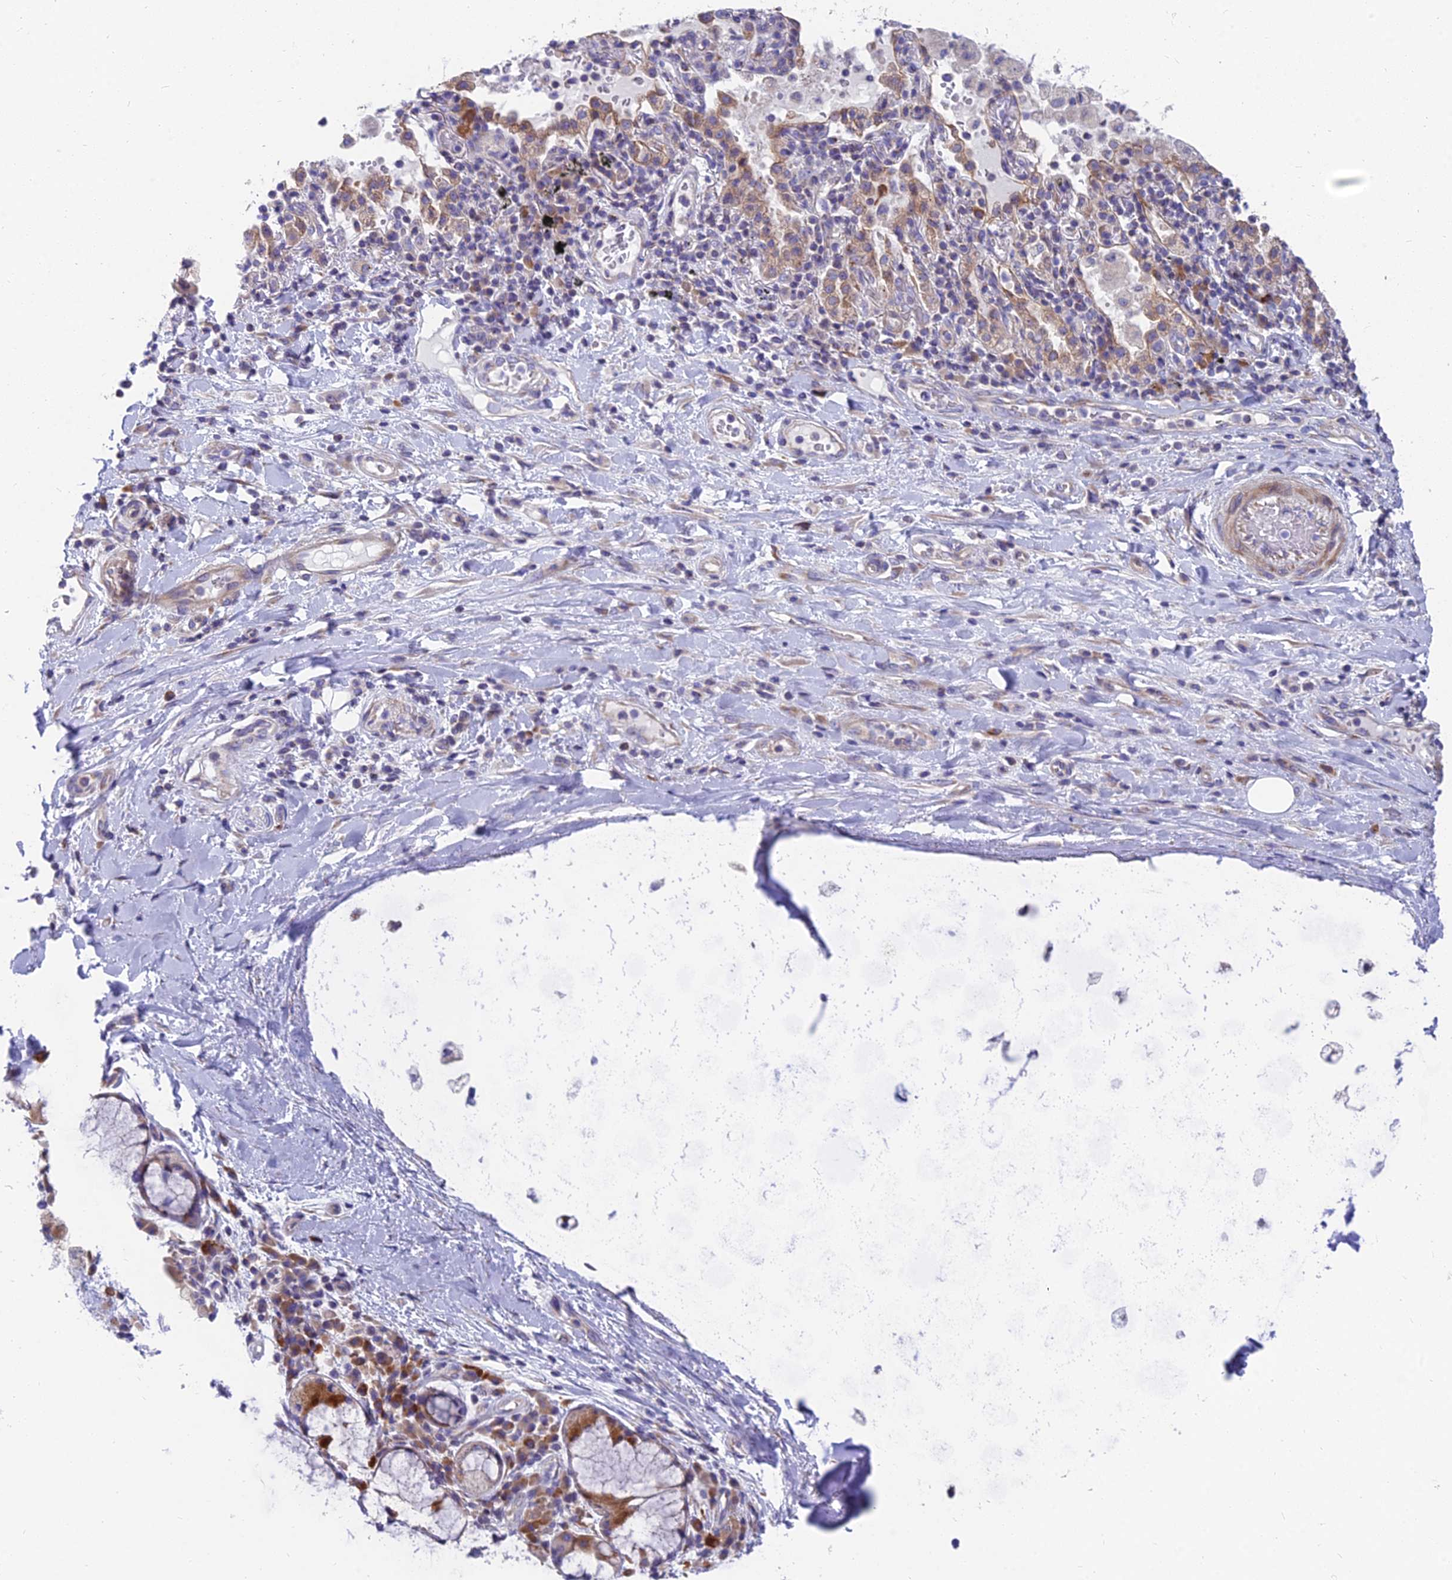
{"staining": {"intensity": "negative", "quantity": "none", "location": "none"}, "tissue": "adipose tissue", "cell_type": "Adipocytes", "image_type": "normal", "snomed": [{"axis": "morphology", "description": "Normal tissue, NOS"}, {"axis": "morphology", "description": "Squamous cell carcinoma, NOS"}, {"axis": "topography", "description": "Bronchus"}, {"axis": "topography", "description": "Lung"}], "caption": "IHC of benign adipose tissue reveals no positivity in adipocytes. (Brightfield microscopy of DAB immunohistochemistry at high magnification).", "gene": "MVB12A", "patient": {"sex": "male", "age": 64}}